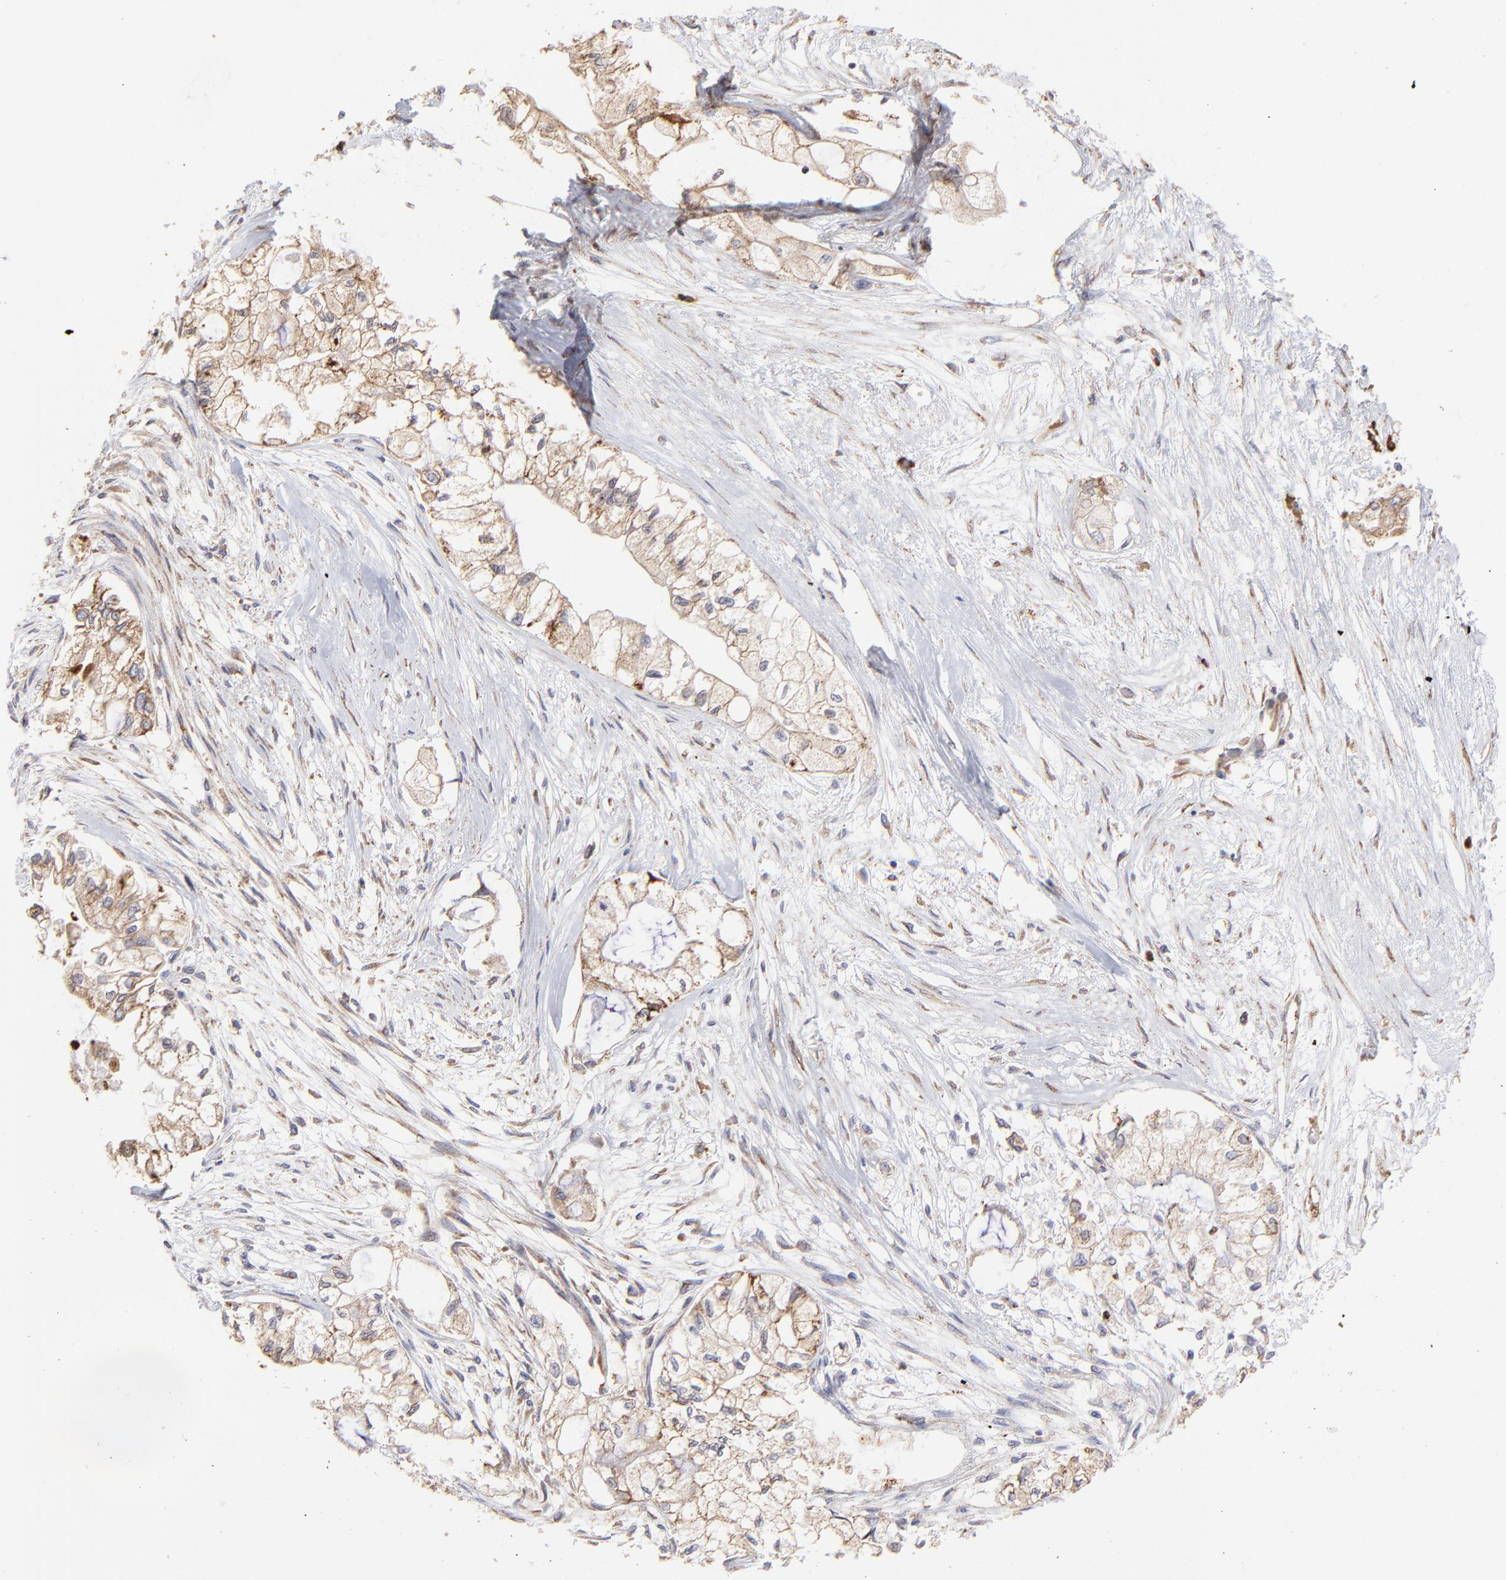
{"staining": {"intensity": "moderate", "quantity": ">75%", "location": "cytoplasmic/membranous"}, "tissue": "pancreatic cancer", "cell_type": "Tumor cells", "image_type": "cancer", "snomed": [{"axis": "morphology", "description": "Adenocarcinoma, NOS"}, {"axis": "topography", "description": "Pancreas"}], "caption": "A medium amount of moderate cytoplasmic/membranous positivity is appreciated in approximately >75% of tumor cells in pancreatic adenocarcinoma tissue. (IHC, brightfield microscopy, high magnification).", "gene": "PFKM", "patient": {"sex": "male", "age": 79}}